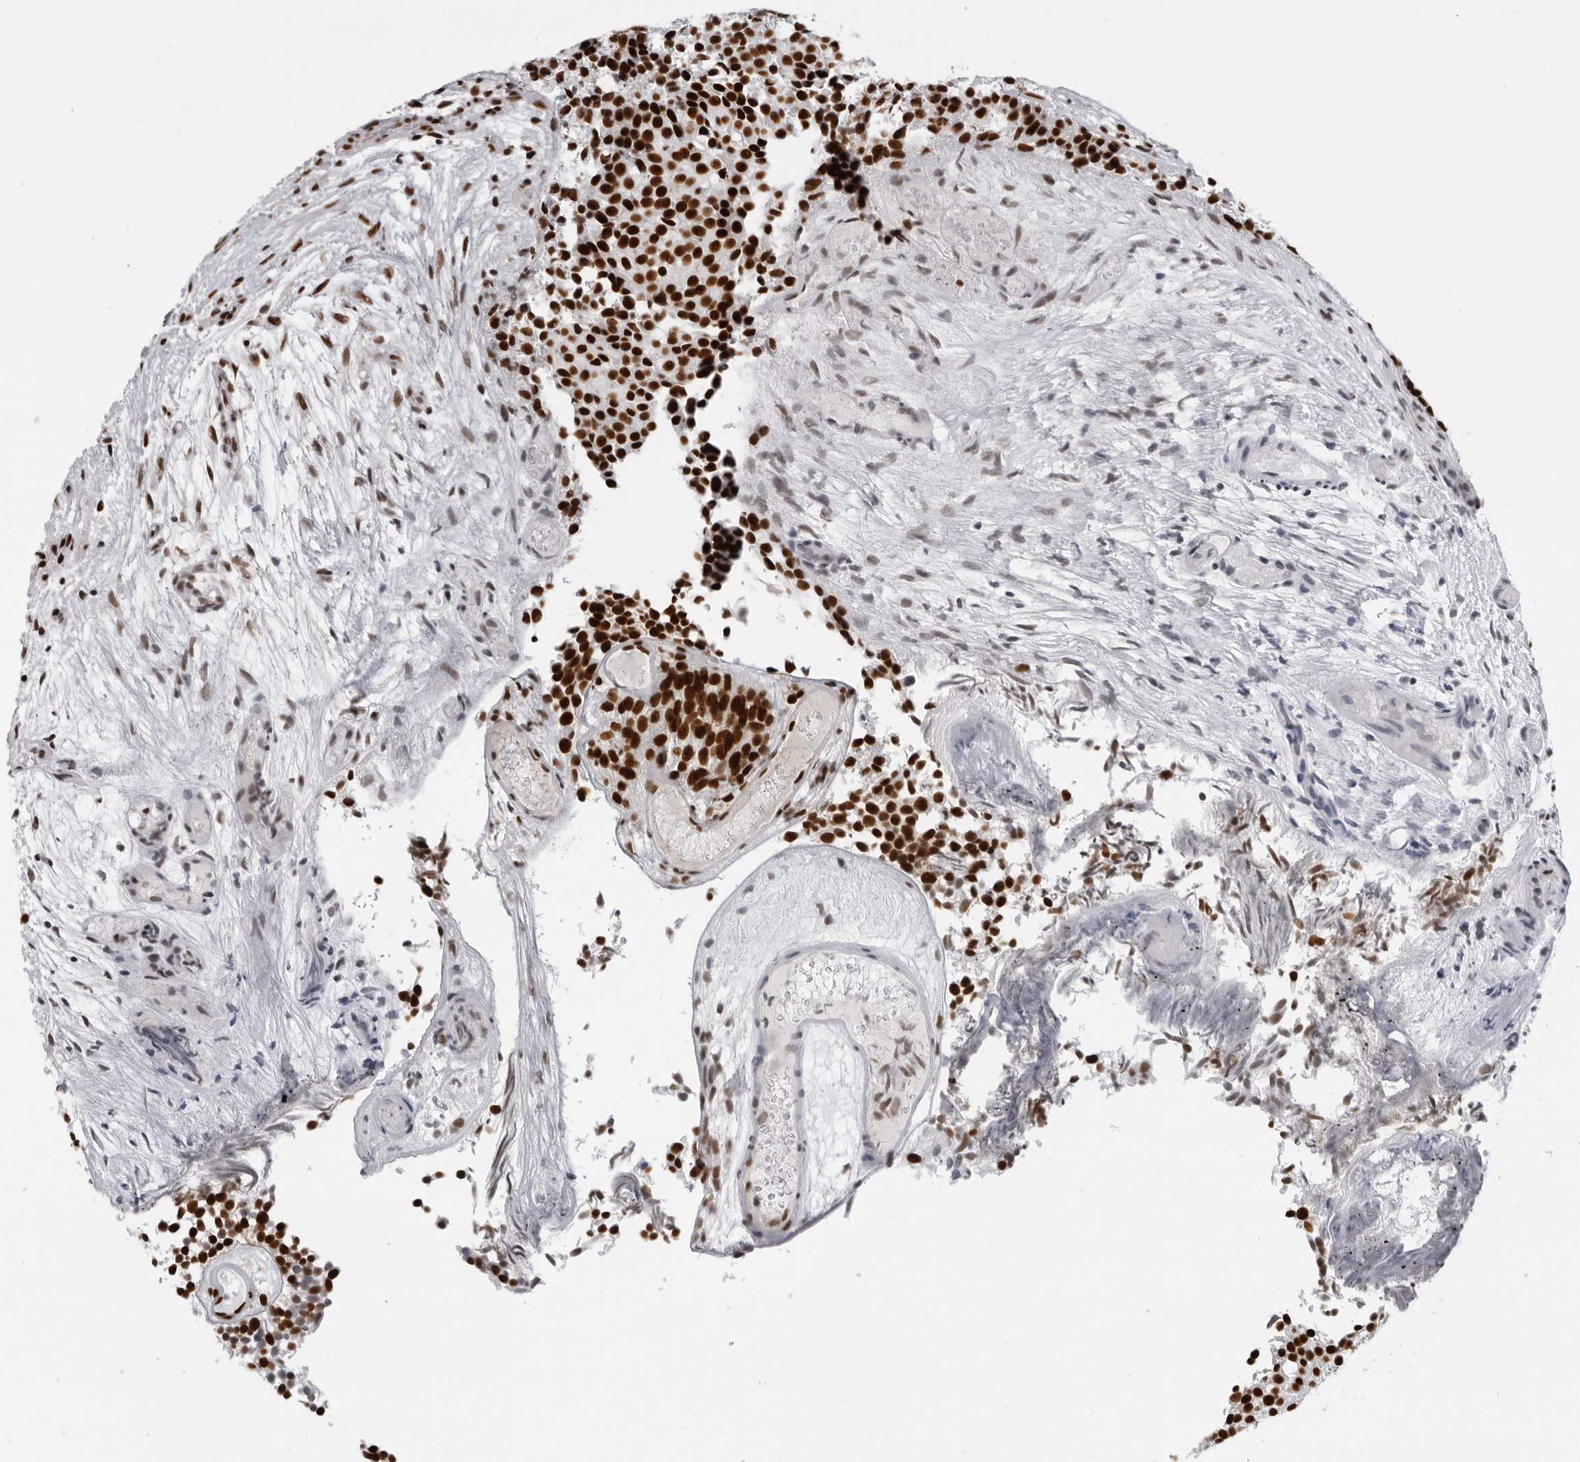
{"staining": {"intensity": "strong", "quantity": ">75%", "location": "nuclear"}, "tissue": "urothelial cancer", "cell_type": "Tumor cells", "image_type": "cancer", "snomed": [{"axis": "morphology", "description": "Urothelial carcinoma, Low grade"}, {"axis": "topography", "description": "Urinary bladder"}], "caption": "Urothelial carcinoma (low-grade) stained for a protein displays strong nuclear positivity in tumor cells. (Brightfield microscopy of DAB IHC at high magnification).", "gene": "DHX9", "patient": {"sex": "male", "age": 86}}